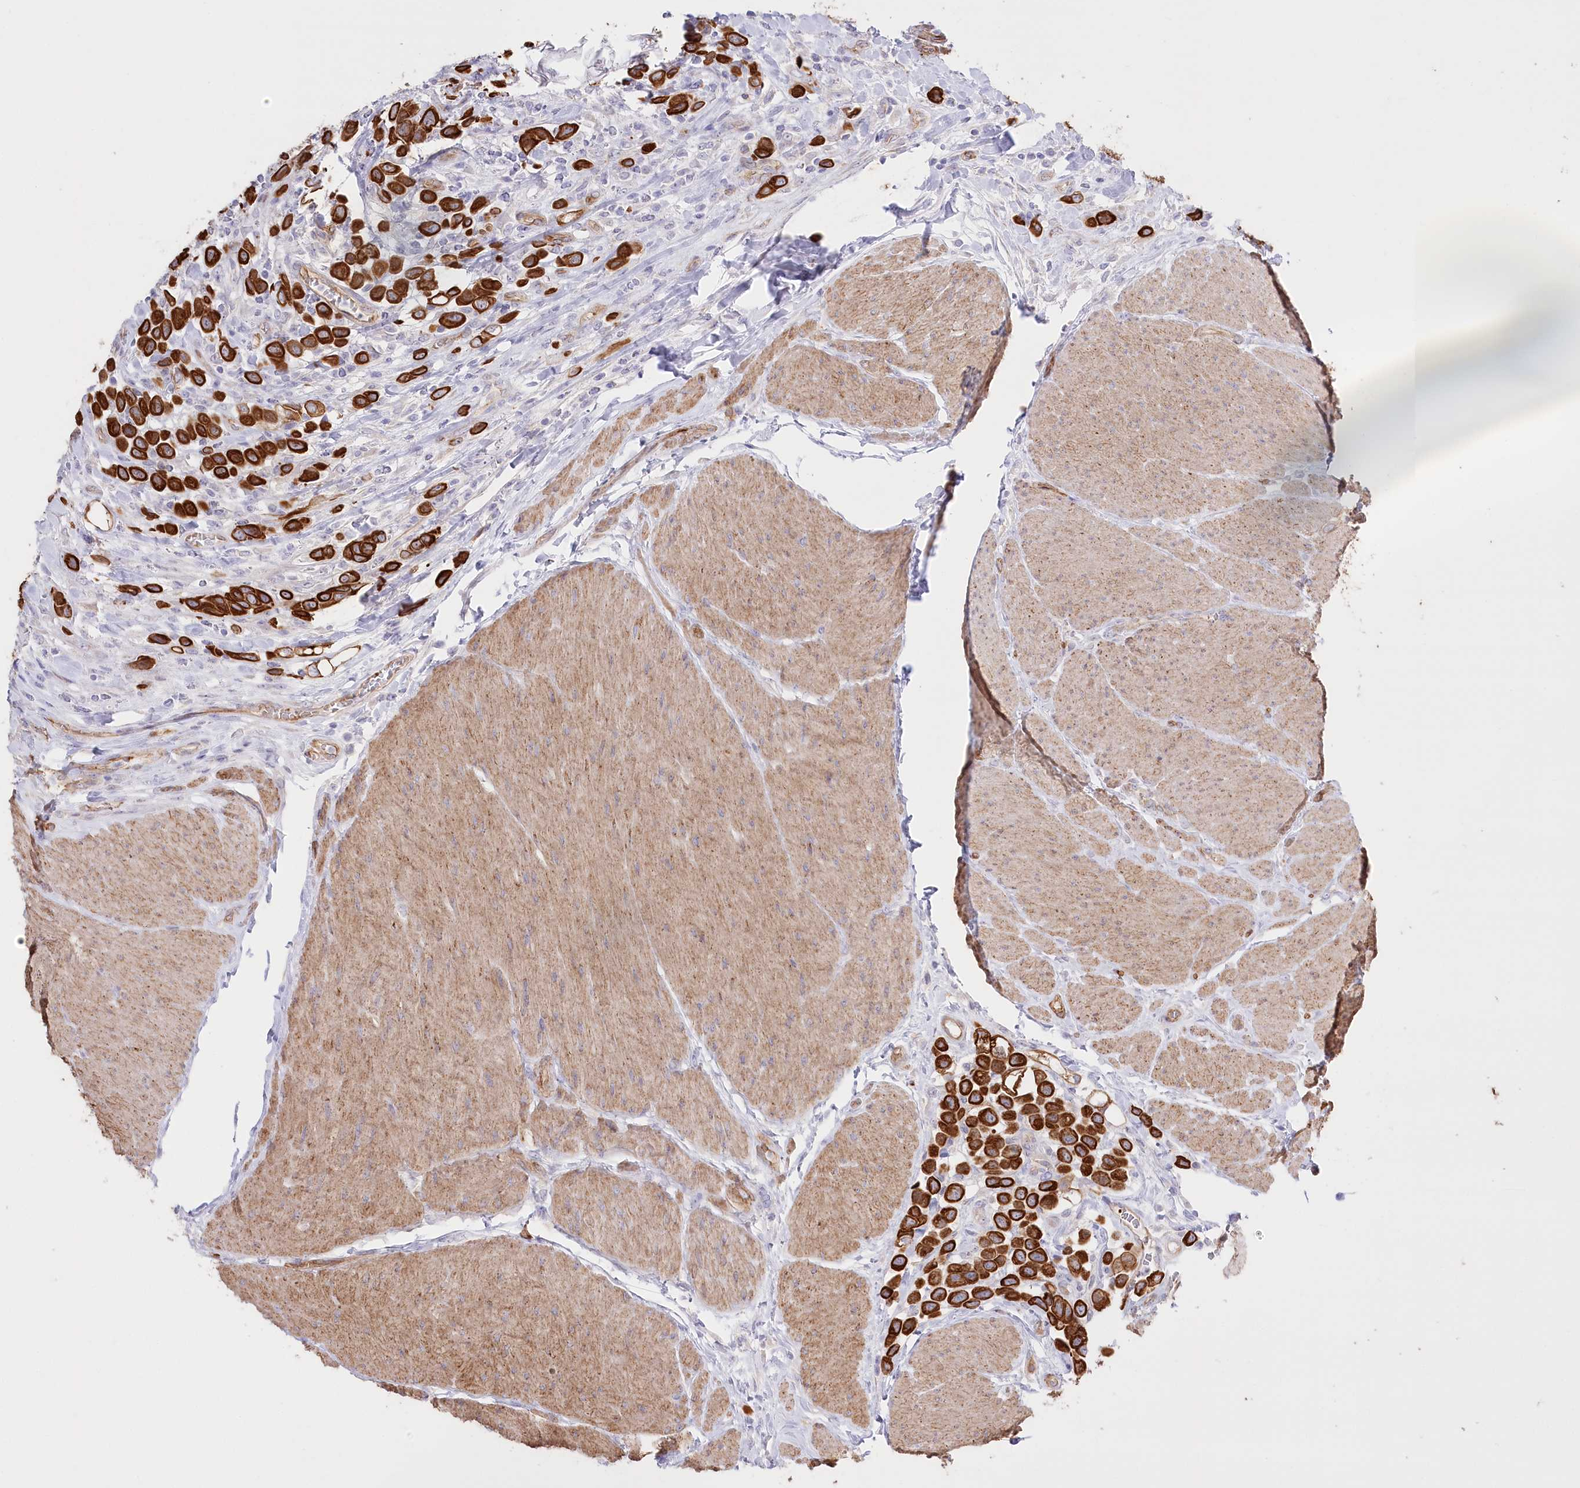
{"staining": {"intensity": "strong", "quantity": ">75%", "location": "cytoplasmic/membranous"}, "tissue": "urothelial cancer", "cell_type": "Tumor cells", "image_type": "cancer", "snomed": [{"axis": "morphology", "description": "Urothelial carcinoma, High grade"}, {"axis": "topography", "description": "Urinary bladder"}], "caption": "Protein expression analysis of high-grade urothelial carcinoma displays strong cytoplasmic/membranous expression in approximately >75% of tumor cells. (DAB (3,3'-diaminobenzidine) IHC with brightfield microscopy, high magnification).", "gene": "SLC39A10", "patient": {"sex": "male", "age": 50}}